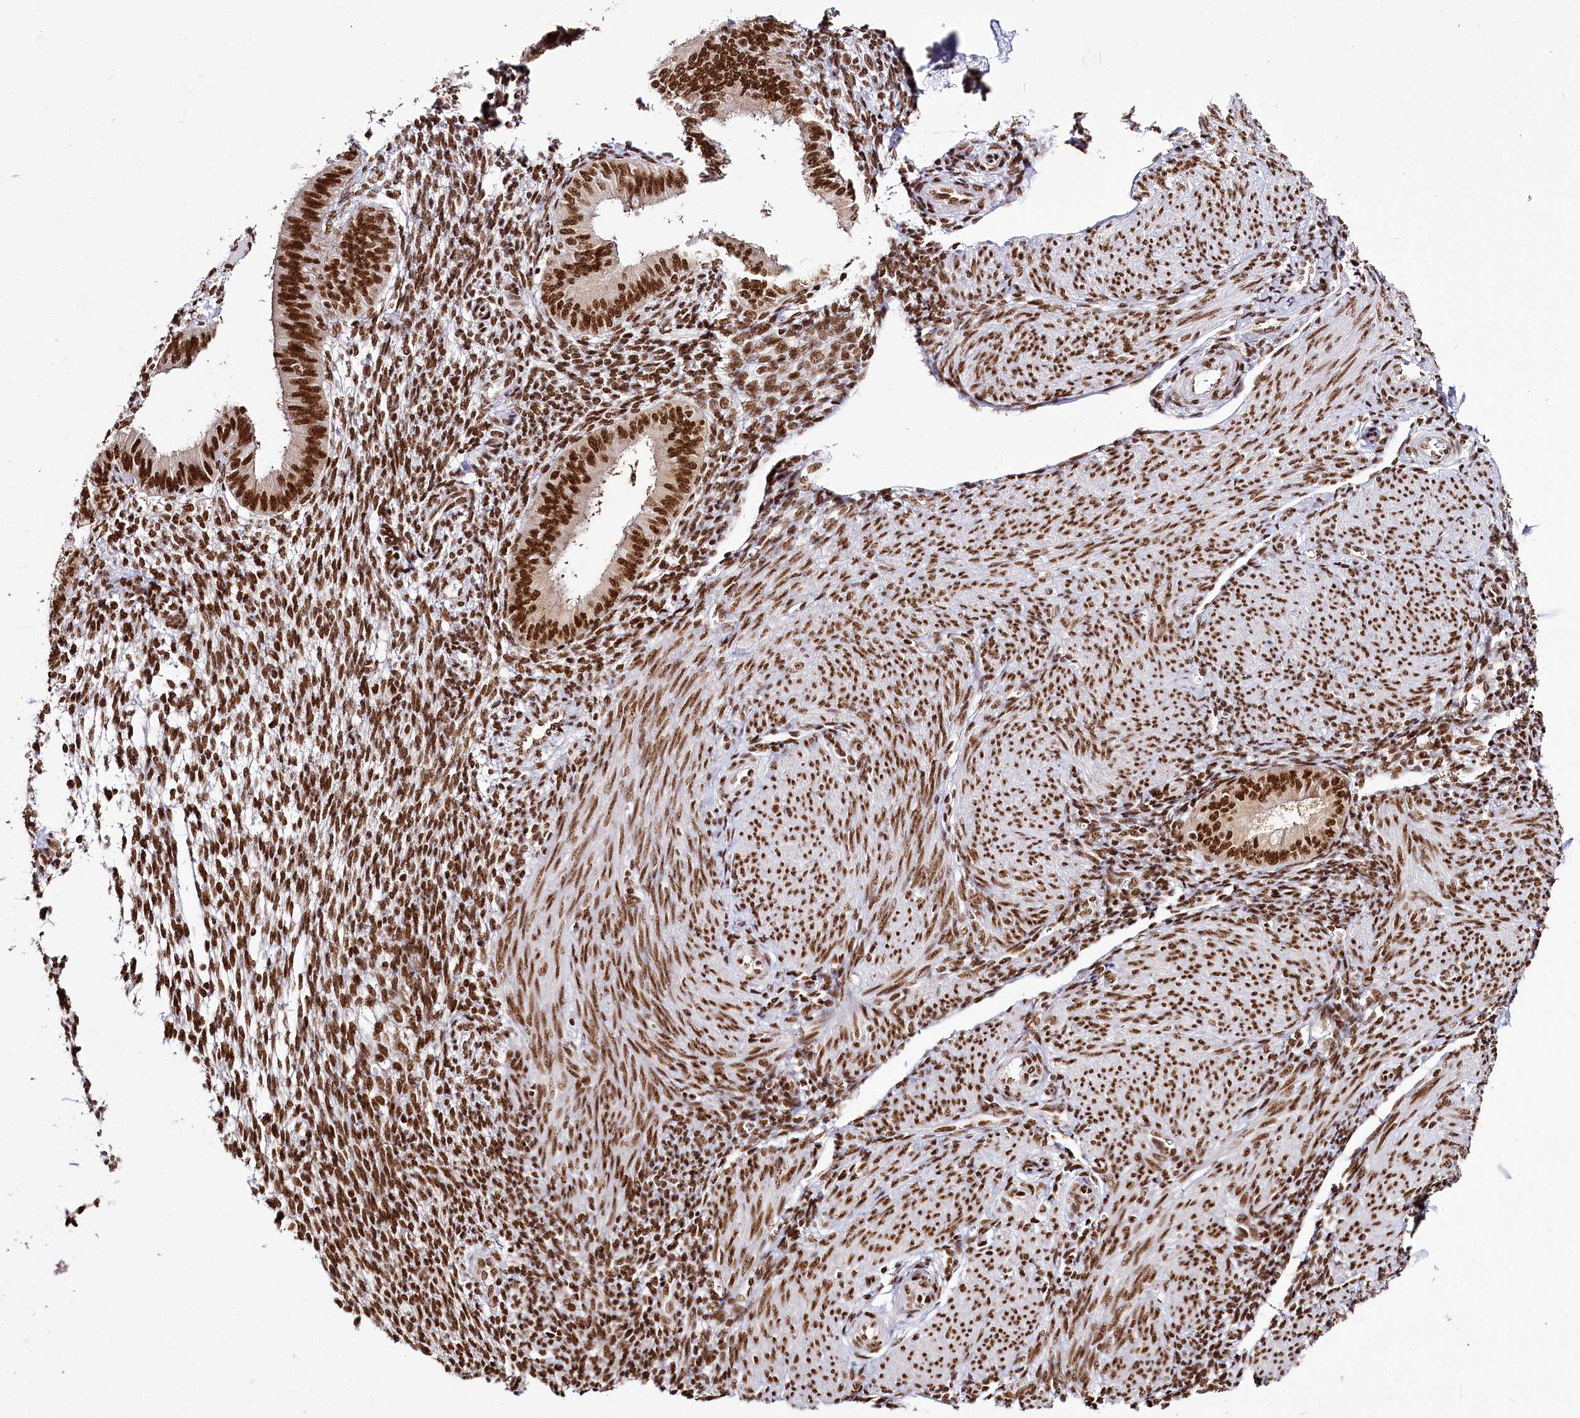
{"staining": {"intensity": "strong", "quantity": ">75%", "location": "nuclear"}, "tissue": "endometrium", "cell_type": "Cells in endometrial stroma", "image_type": "normal", "snomed": [{"axis": "morphology", "description": "Normal tissue, NOS"}, {"axis": "topography", "description": "Uterus"}, {"axis": "topography", "description": "Endometrium"}], "caption": "A high amount of strong nuclear positivity is appreciated in about >75% of cells in endometrial stroma in unremarkable endometrium. (DAB = brown stain, brightfield microscopy at high magnification).", "gene": "SMARCE1", "patient": {"sex": "female", "age": 48}}